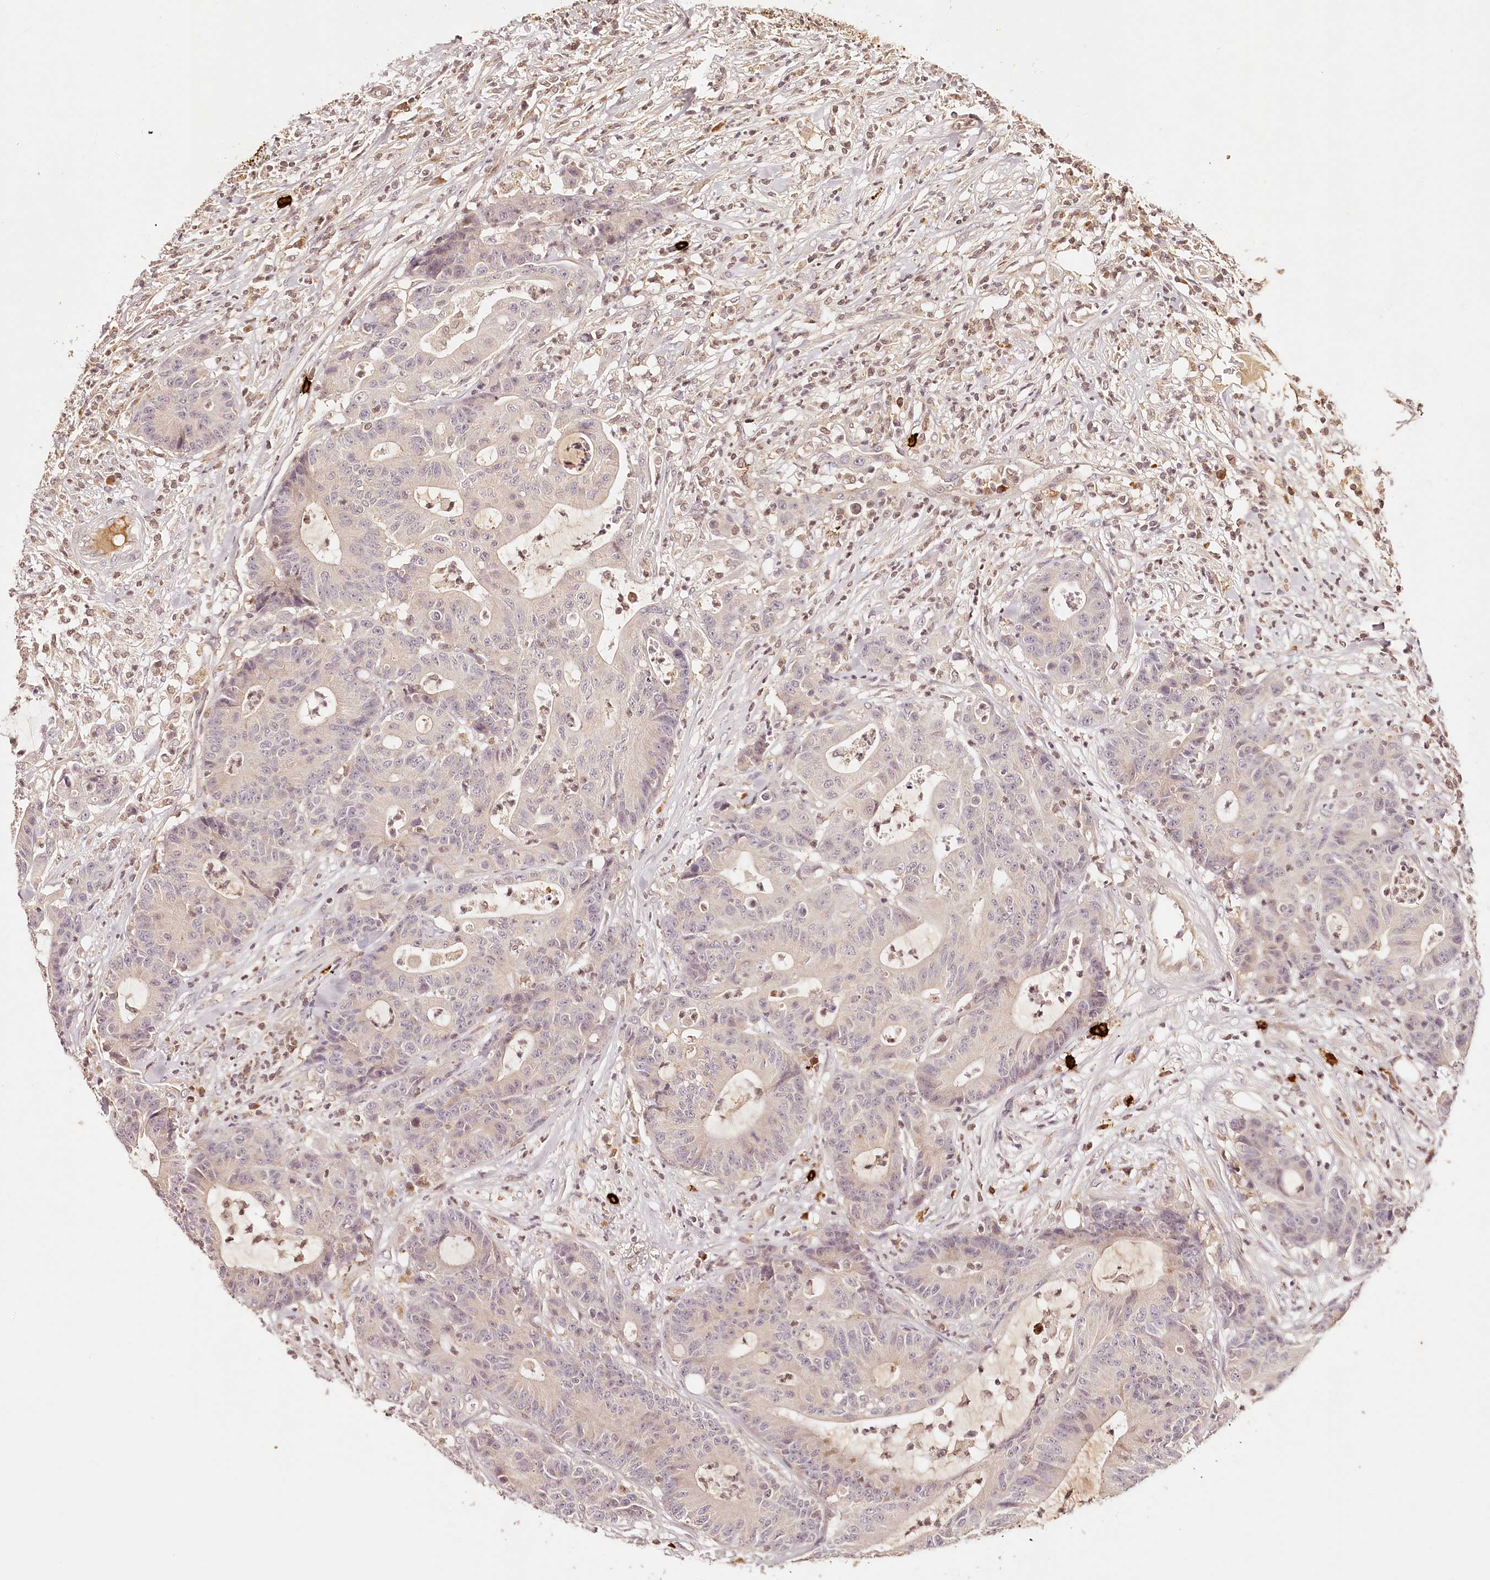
{"staining": {"intensity": "negative", "quantity": "none", "location": "none"}, "tissue": "colorectal cancer", "cell_type": "Tumor cells", "image_type": "cancer", "snomed": [{"axis": "morphology", "description": "Adenocarcinoma, NOS"}, {"axis": "topography", "description": "Colon"}], "caption": "Tumor cells are negative for protein expression in human adenocarcinoma (colorectal).", "gene": "SYNGR1", "patient": {"sex": "female", "age": 84}}